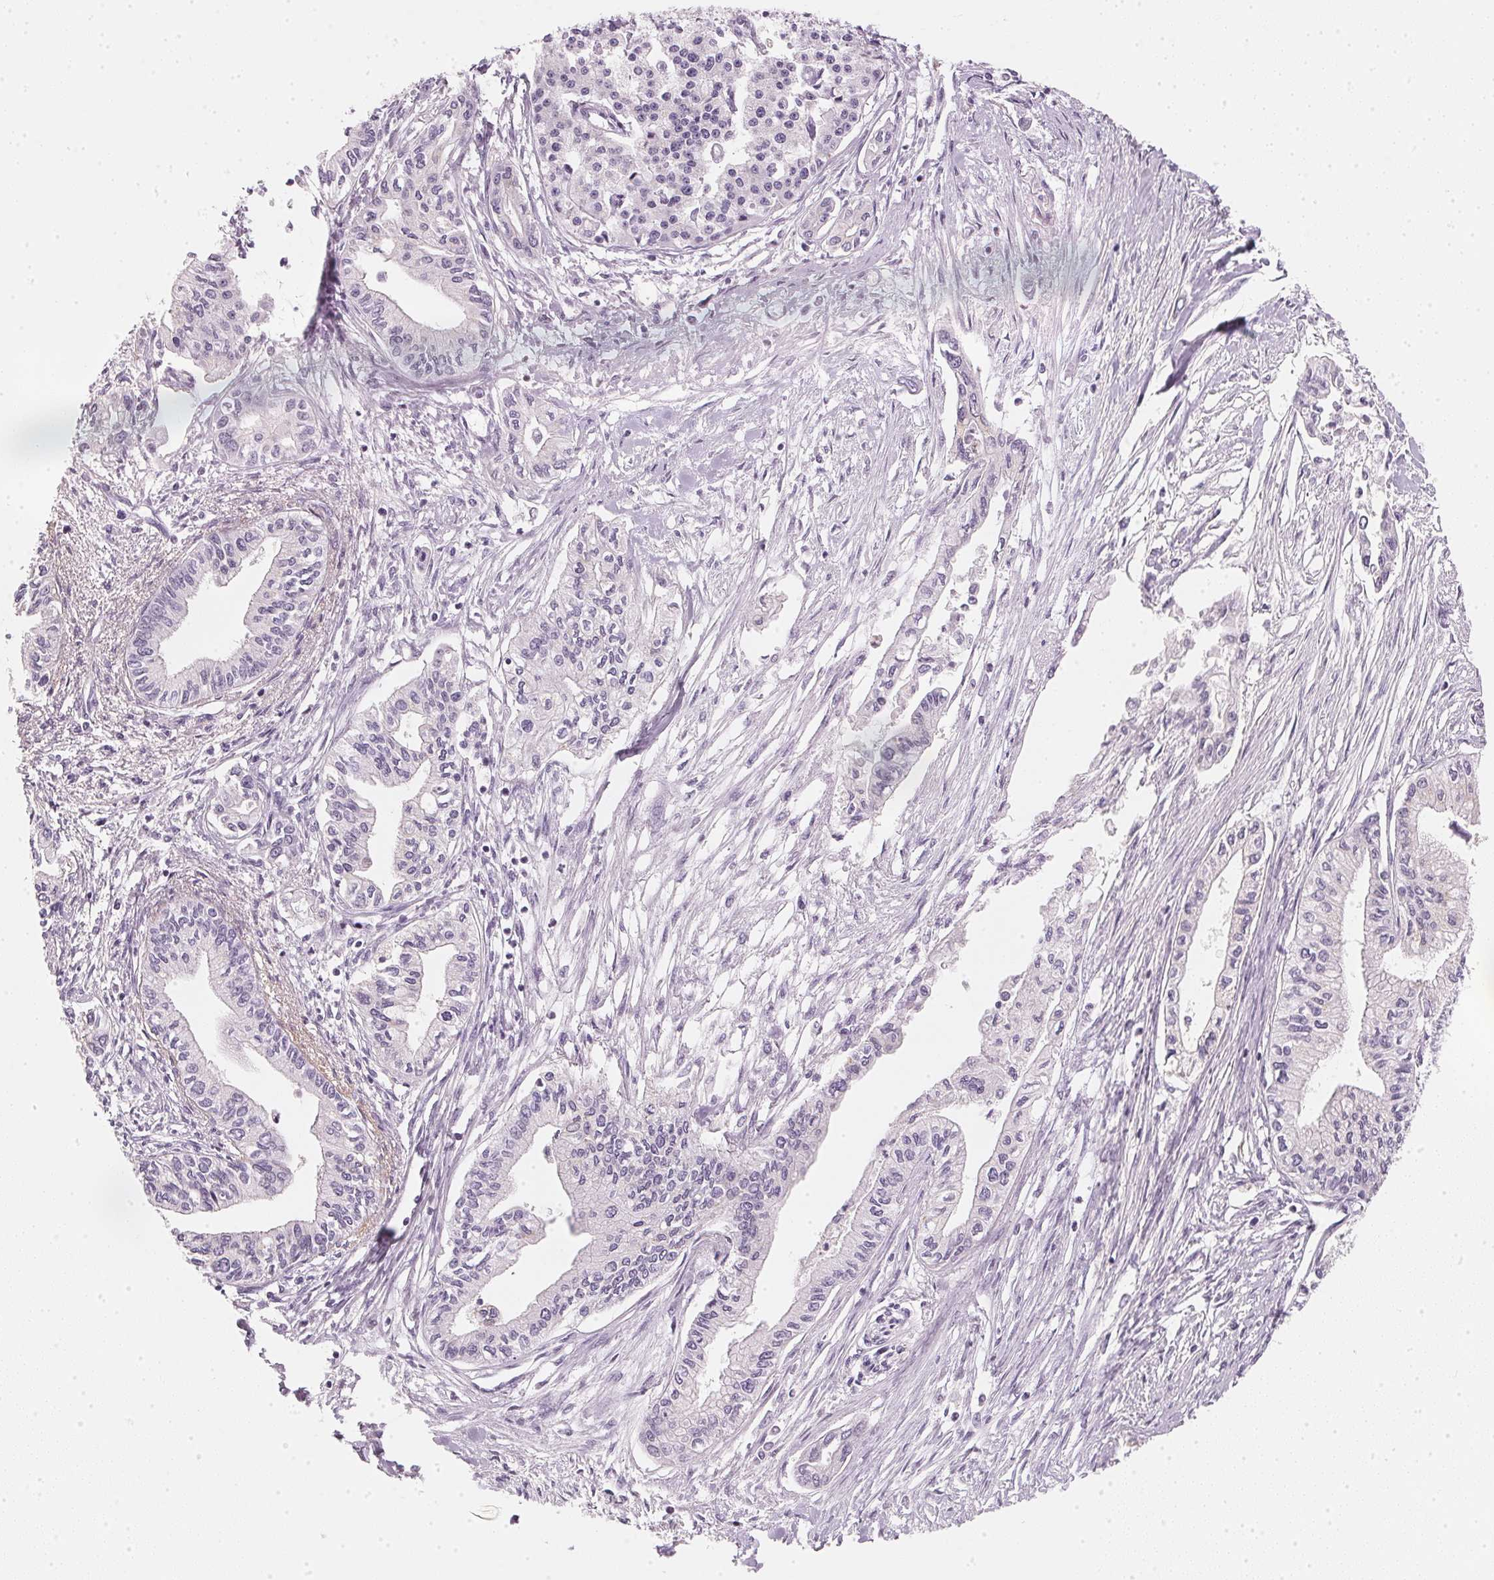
{"staining": {"intensity": "negative", "quantity": "none", "location": "none"}, "tissue": "pancreatic cancer", "cell_type": "Tumor cells", "image_type": "cancer", "snomed": [{"axis": "morphology", "description": "Adenocarcinoma, NOS"}, {"axis": "topography", "description": "Pancreas"}], "caption": "Immunohistochemistry (IHC) photomicrograph of neoplastic tissue: human adenocarcinoma (pancreatic) stained with DAB displays no significant protein expression in tumor cells.", "gene": "CHST4", "patient": {"sex": "male", "age": 60}}